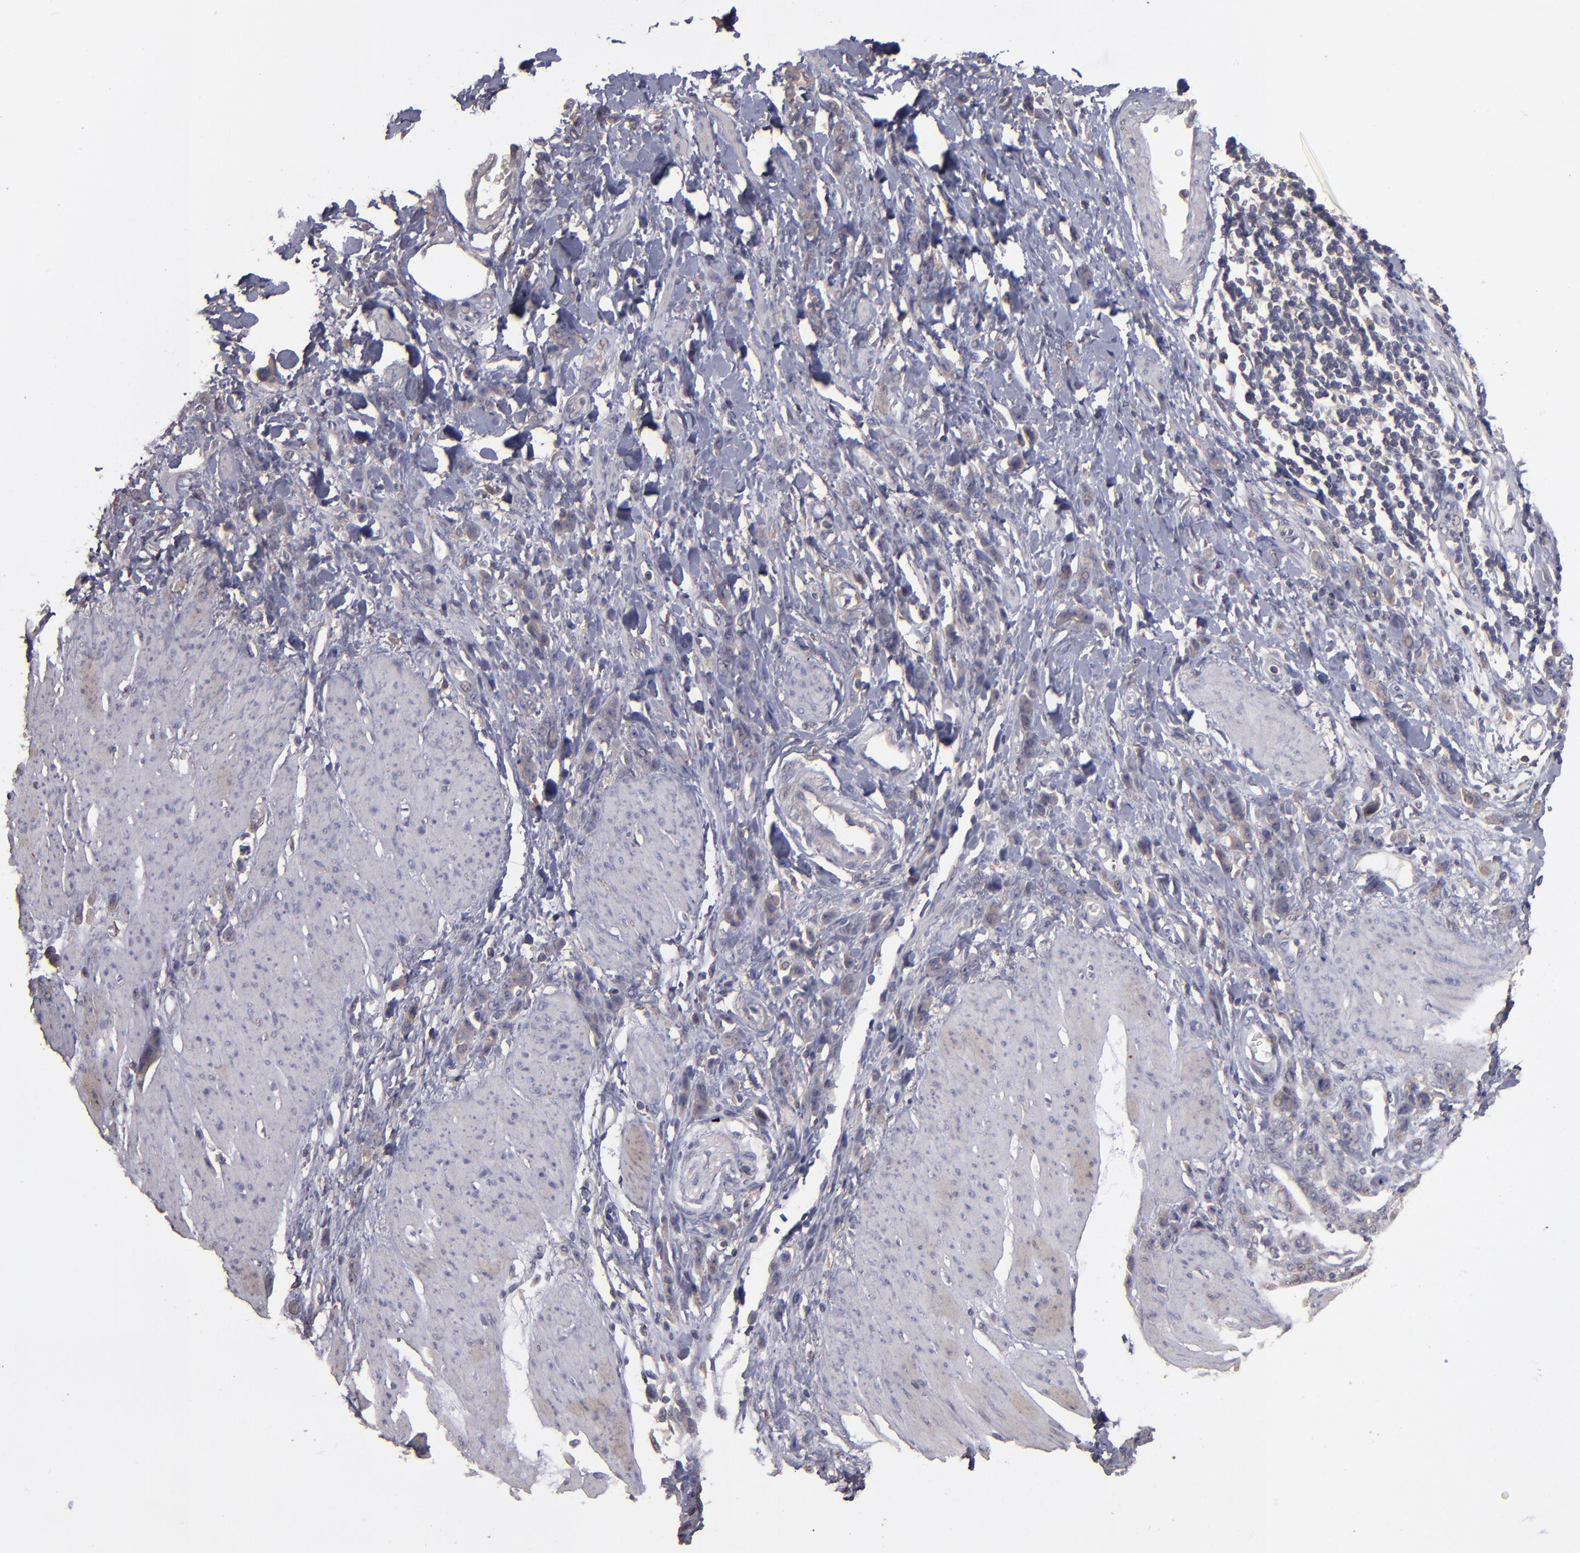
{"staining": {"intensity": "weak", "quantity": "25%-75%", "location": "cytoplasmic/membranous"}, "tissue": "stomach cancer", "cell_type": "Tumor cells", "image_type": "cancer", "snomed": [{"axis": "morphology", "description": "Normal tissue, NOS"}, {"axis": "morphology", "description": "Adenocarcinoma, NOS"}, {"axis": "topography", "description": "Stomach"}], "caption": "Approximately 25%-75% of tumor cells in human stomach cancer (adenocarcinoma) display weak cytoplasmic/membranous protein expression as visualized by brown immunohistochemical staining.", "gene": "FAT1", "patient": {"sex": "male", "age": 82}}